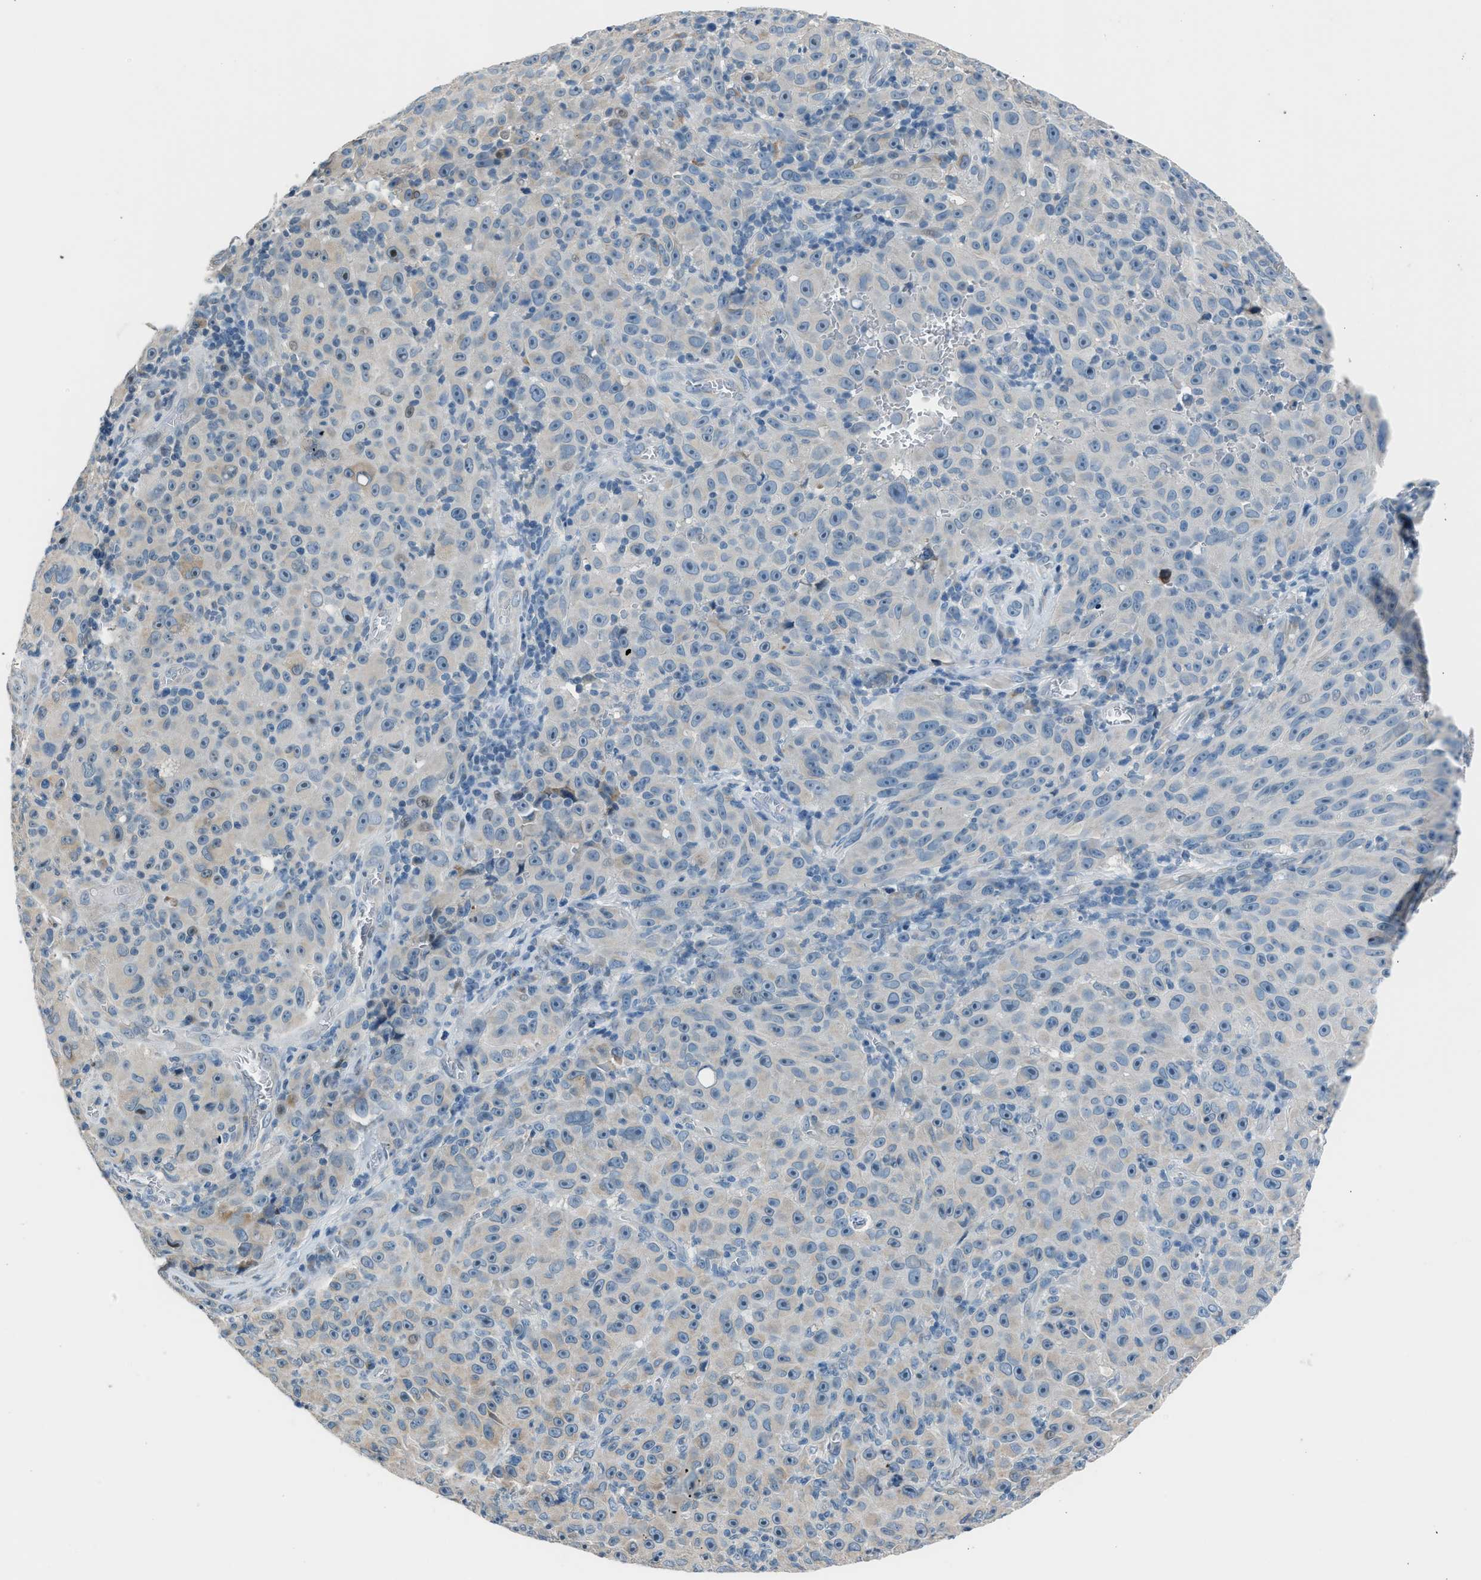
{"staining": {"intensity": "negative", "quantity": "none", "location": "none"}, "tissue": "melanoma", "cell_type": "Tumor cells", "image_type": "cancer", "snomed": [{"axis": "morphology", "description": "Malignant melanoma, NOS"}, {"axis": "topography", "description": "Skin"}], "caption": "There is no significant positivity in tumor cells of melanoma.", "gene": "RNF41", "patient": {"sex": "female", "age": 82}}